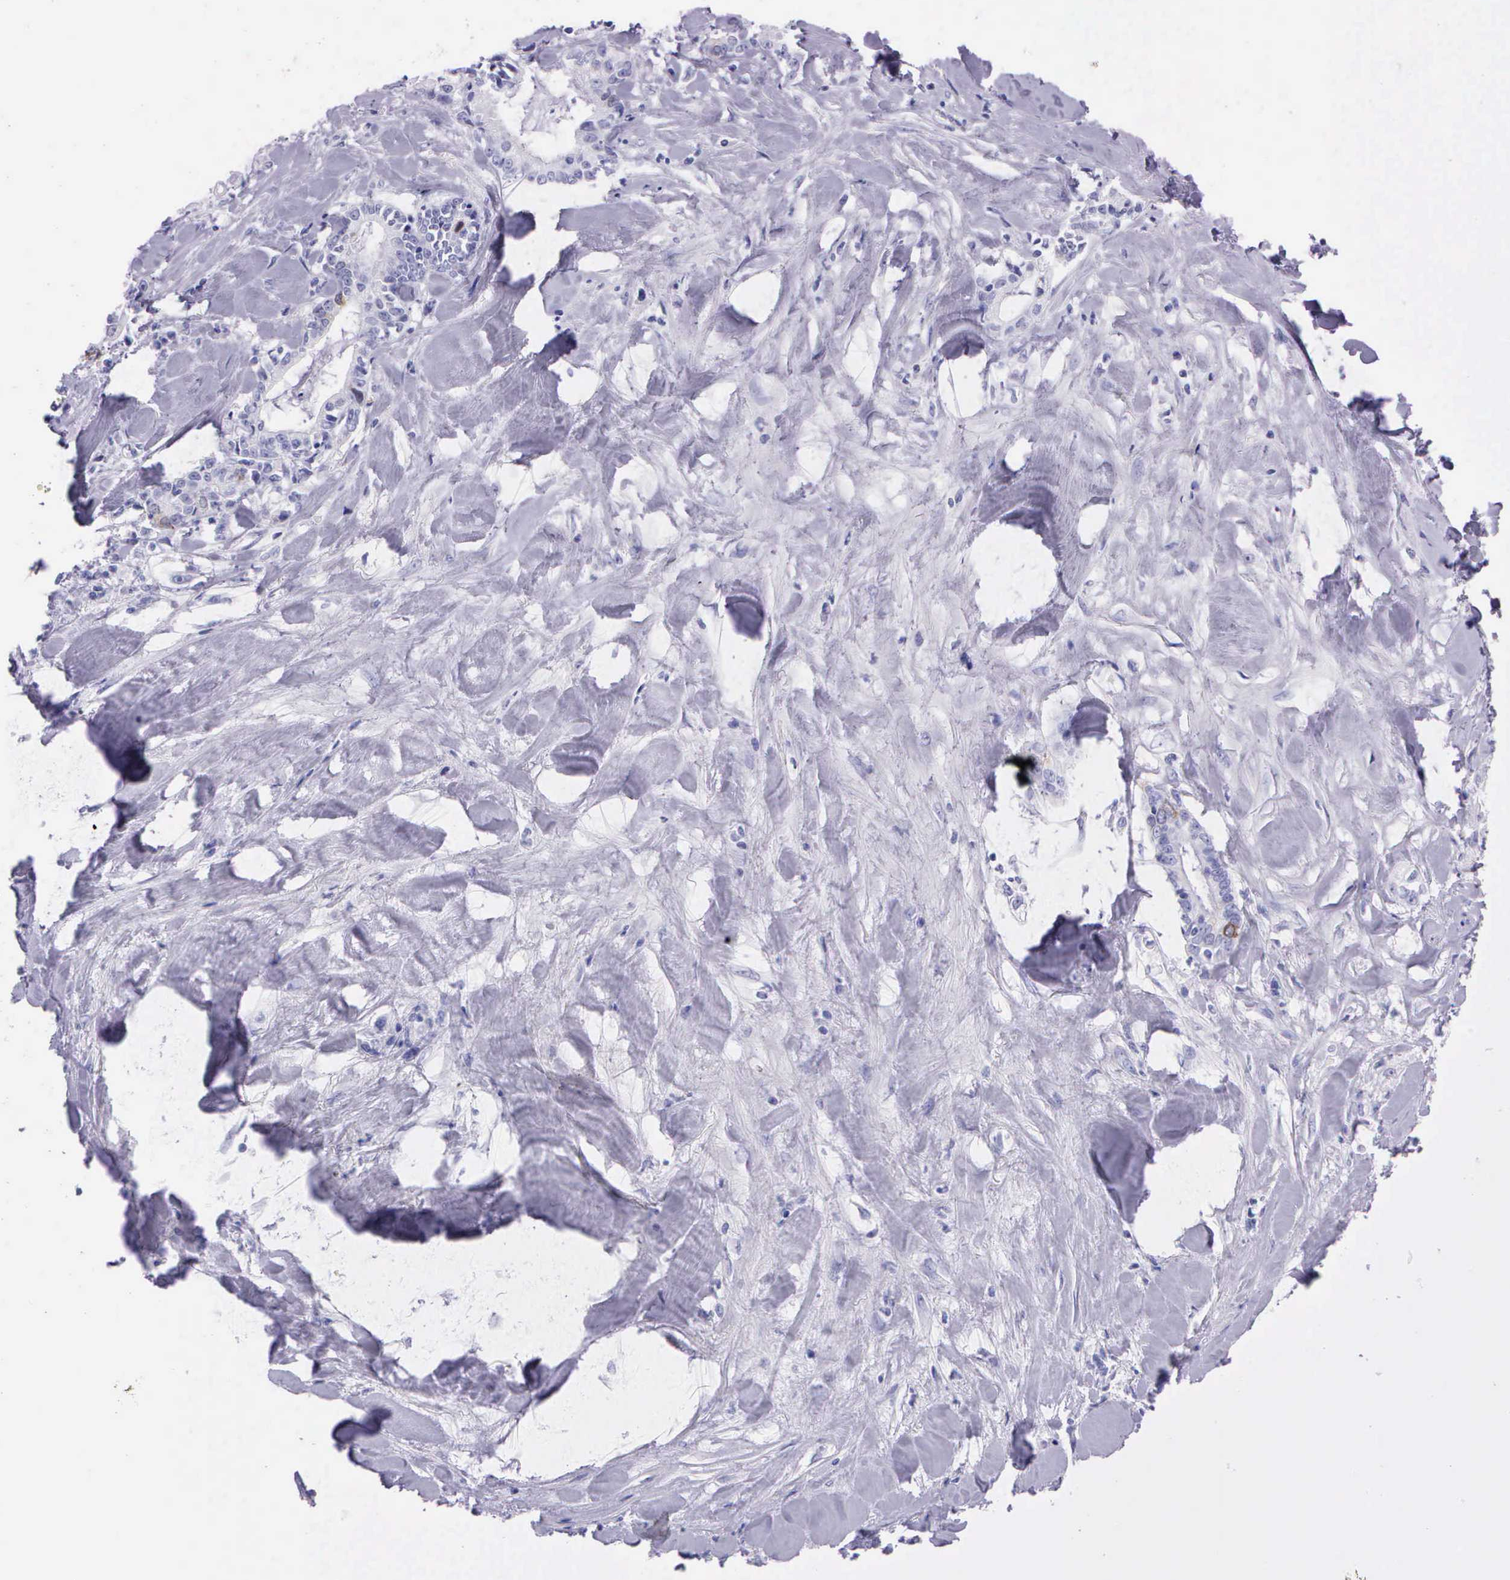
{"staining": {"intensity": "weak", "quantity": "<25%", "location": "cytoplasmic/membranous"}, "tissue": "liver cancer", "cell_type": "Tumor cells", "image_type": "cancer", "snomed": [{"axis": "morphology", "description": "Cholangiocarcinoma"}, {"axis": "topography", "description": "Liver"}], "caption": "Micrograph shows no significant protein positivity in tumor cells of liver cancer (cholangiocarcinoma). (Brightfield microscopy of DAB immunohistochemistry (IHC) at high magnification).", "gene": "CCNB1", "patient": {"sex": "male", "age": 57}}